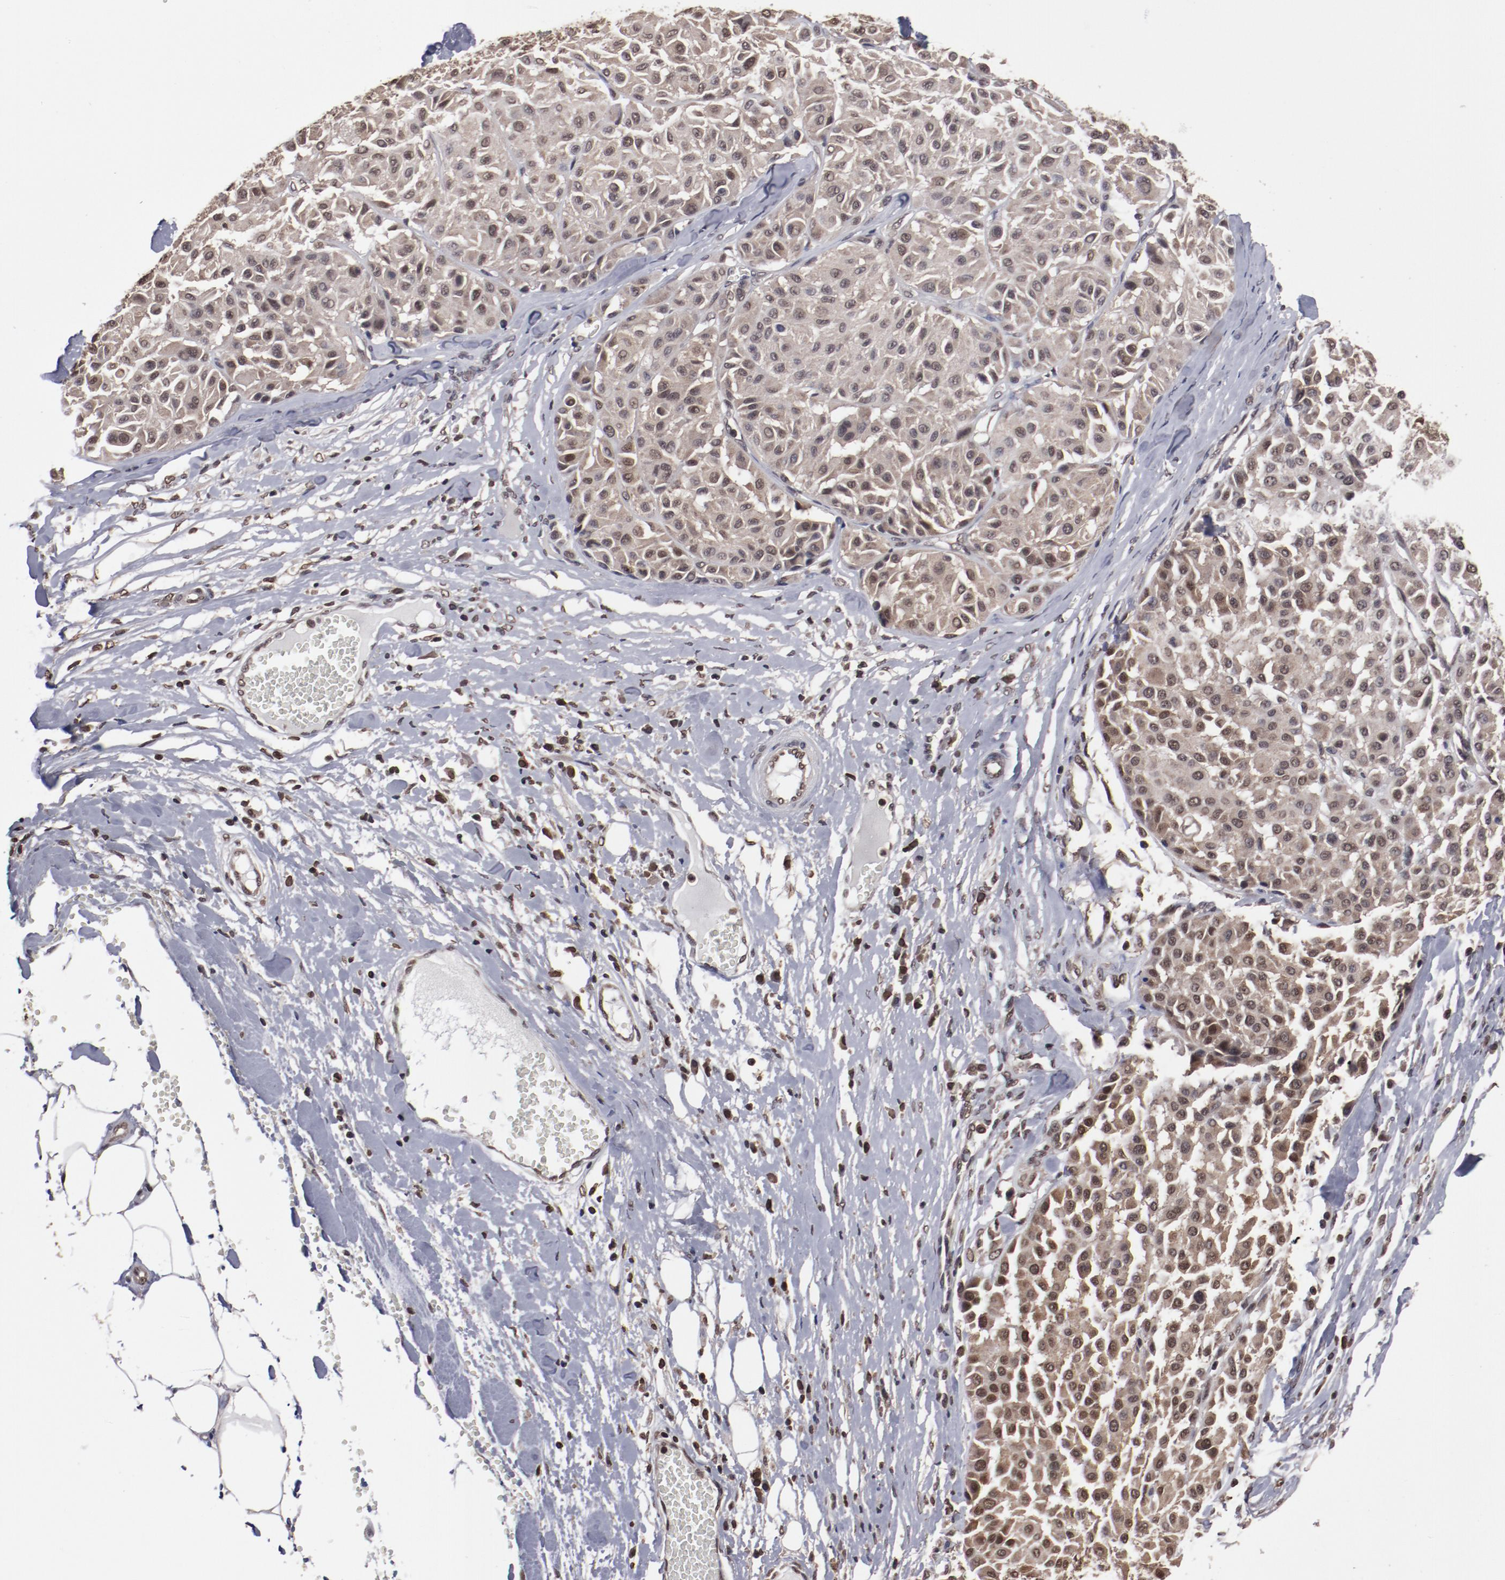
{"staining": {"intensity": "moderate", "quantity": ">75%", "location": "nuclear"}, "tissue": "melanoma", "cell_type": "Tumor cells", "image_type": "cancer", "snomed": [{"axis": "morphology", "description": "Malignant melanoma, Metastatic site"}, {"axis": "topography", "description": "Soft tissue"}], "caption": "This histopathology image demonstrates IHC staining of human malignant melanoma (metastatic site), with medium moderate nuclear expression in about >75% of tumor cells.", "gene": "AKT1", "patient": {"sex": "male", "age": 41}}